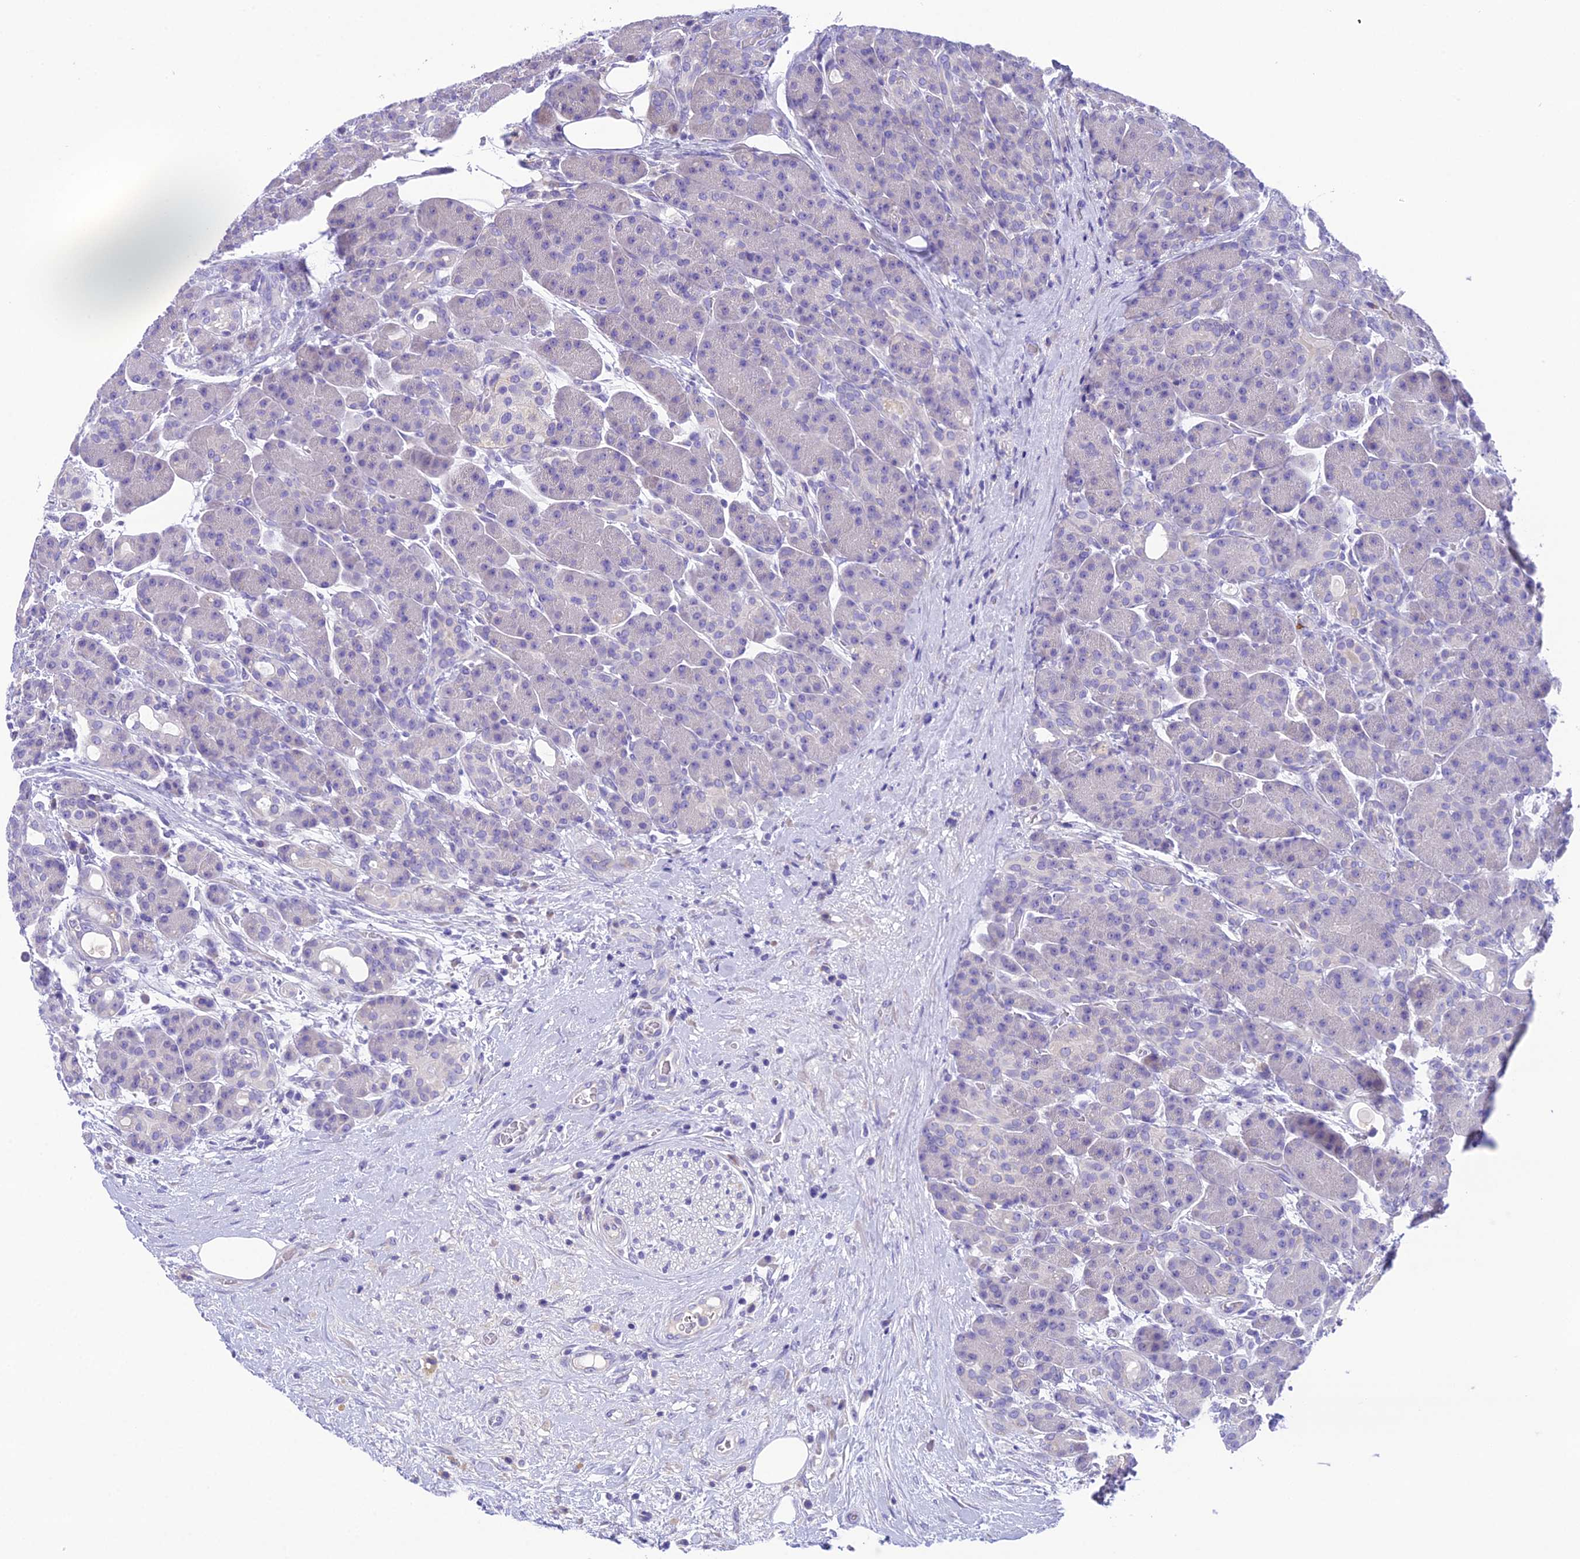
{"staining": {"intensity": "negative", "quantity": "none", "location": "none"}, "tissue": "pancreas", "cell_type": "Exocrine glandular cells", "image_type": "normal", "snomed": [{"axis": "morphology", "description": "Normal tissue, NOS"}, {"axis": "topography", "description": "Pancreas"}], "caption": "An image of pancreas stained for a protein reveals no brown staining in exocrine glandular cells. (DAB (3,3'-diaminobenzidine) immunohistochemistry (IHC) with hematoxylin counter stain).", "gene": "KIAA0408", "patient": {"sex": "male", "age": 63}}